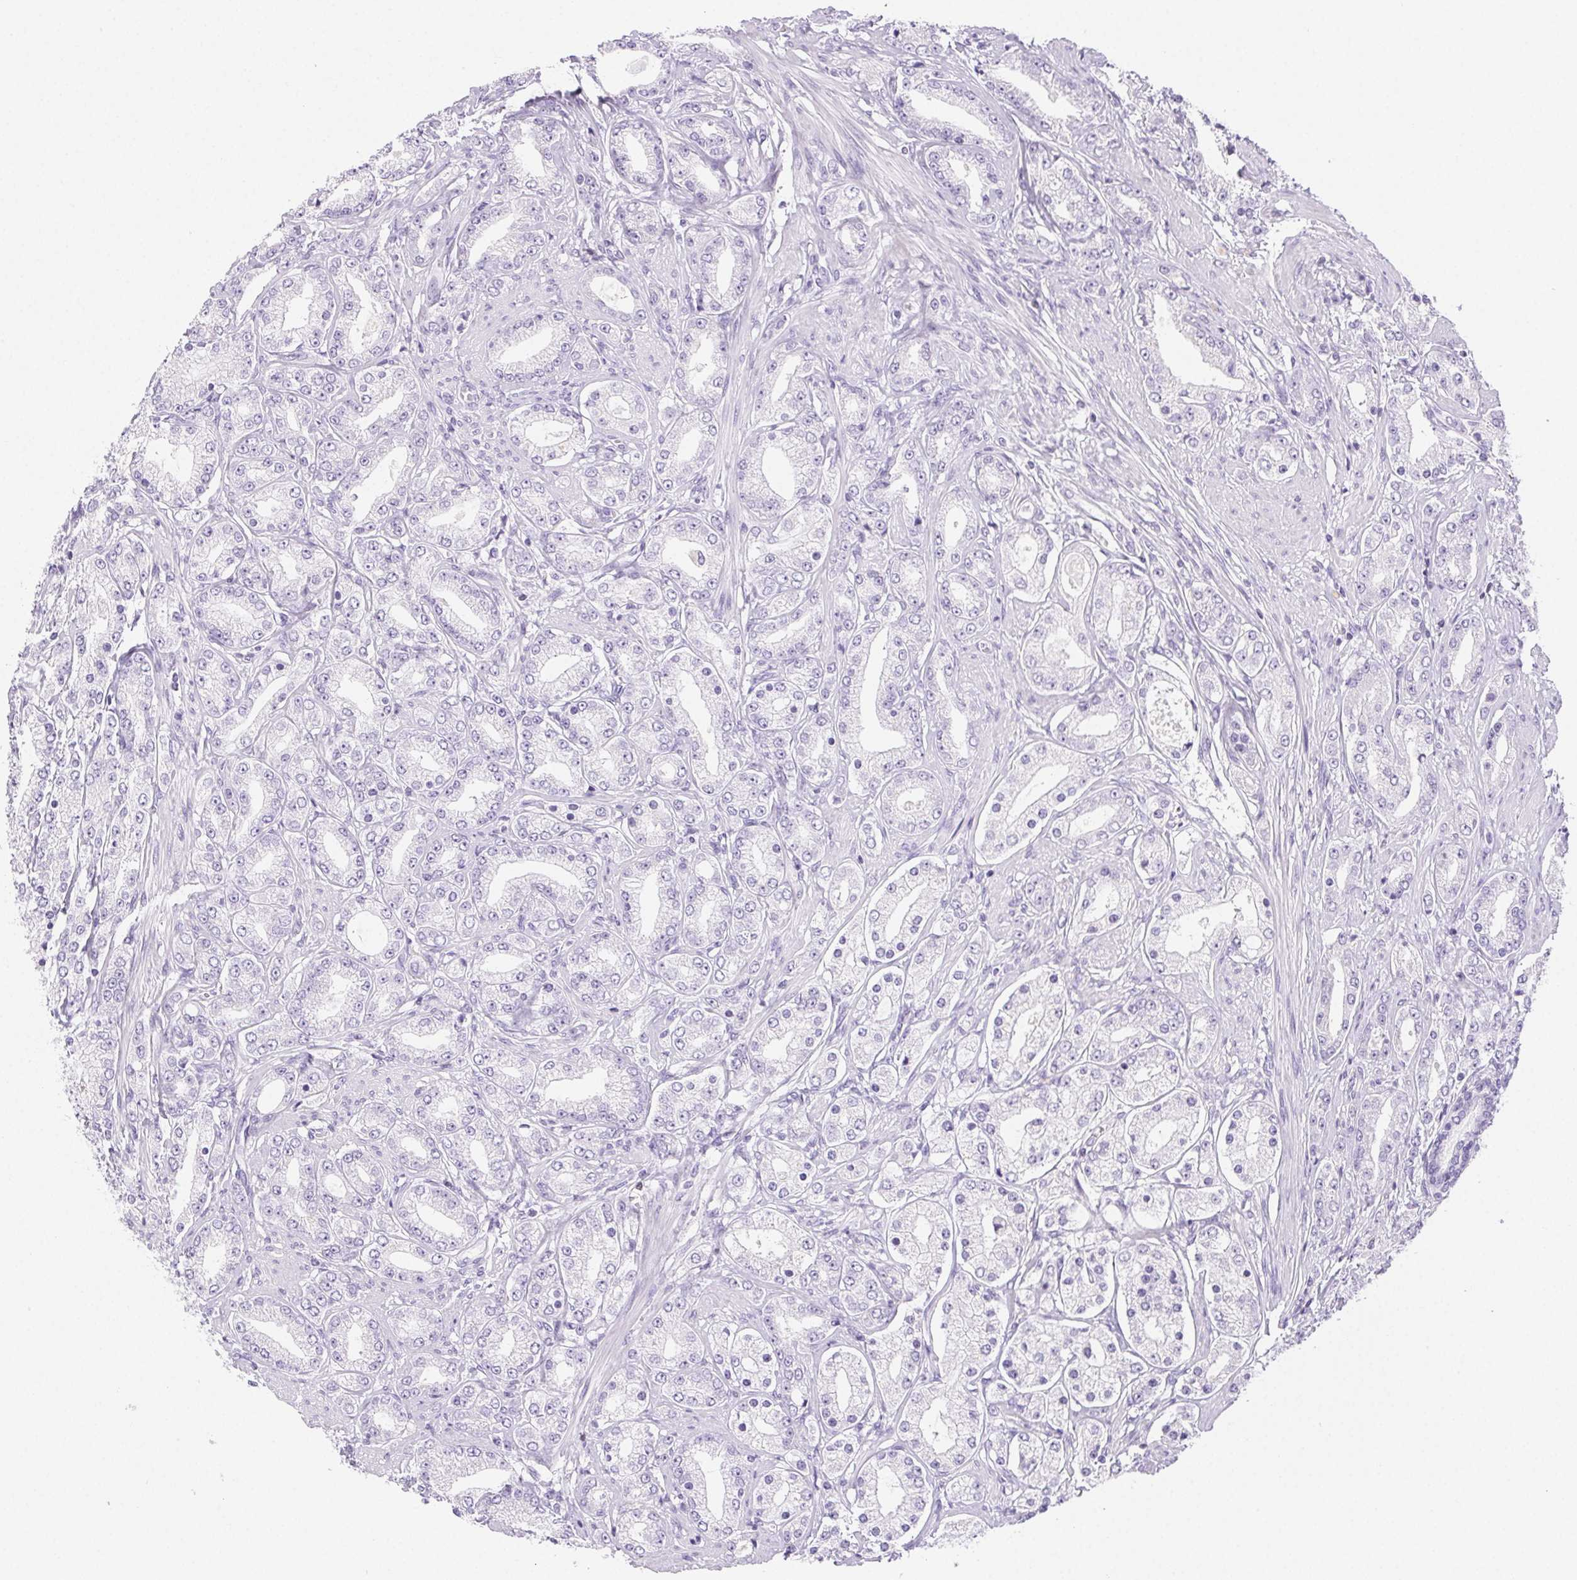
{"staining": {"intensity": "negative", "quantity": "none", "location": "none"}, "tissue": "prostate cancer", "cell_type": "Tumor cells", "image_type": "cancer", "snomed": [{"axis": "morphology", "description": "Adenocarcinoma, High grade"}, {"axis": "topography", "description": "Prostate"}], "caption": "Adenocarcinoma (high-grade) (prostate) stained for a protein using immunohistochemistry (IHC) exhibits no positivity tumor cells.", "gene": "BEND2", "patient": {"sex": "male", "age": 67}}